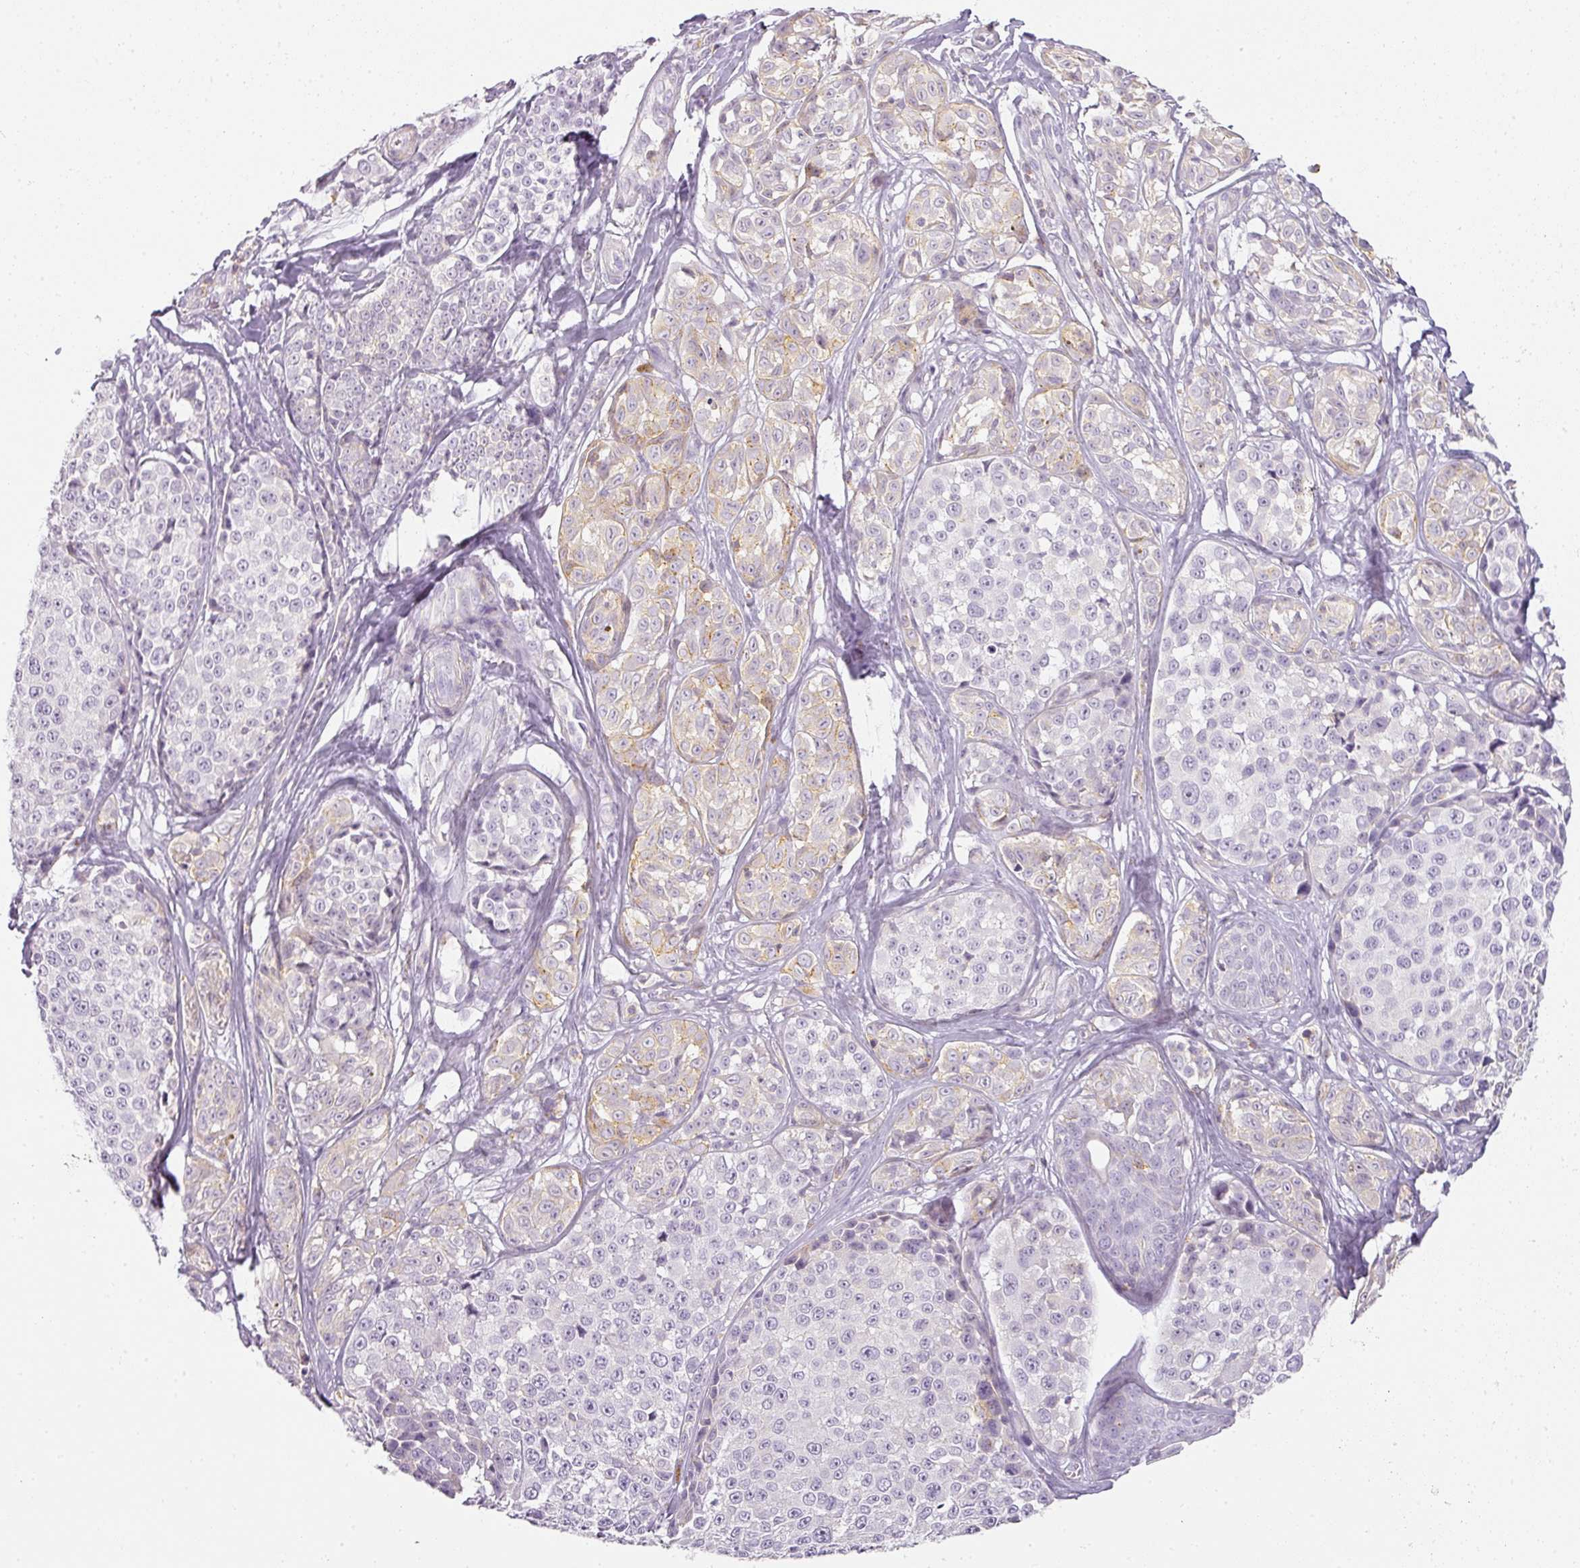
{"staining": {"intensity": "weak", "quantity": "<25%", "location": "cytoplasmic/membranous"}, "tissue": "melanoma", "cell_type": "Tumor cells", "image_type": "cancer", "snomed": [{"axis": "morphology", "description": "Malignant melanoma, NOS"}, {"axis": "topography", "description": "Skin"}], "caption": "Immunohistochemistry photomicrograph of neoplastic tissue: human melanoma stained with DAB (3,3'-diaminobenzidine) displays no significant protein positivity in tumor cells. Brightfield microscopy of immunohistochemistry stained with DAB (3,3'-diaminobenzidine) (brown) and hematoxylin (blue), captured at high magnification.", "gene": "TMEM42", "patient": {"sex": "female", "age": 35}}